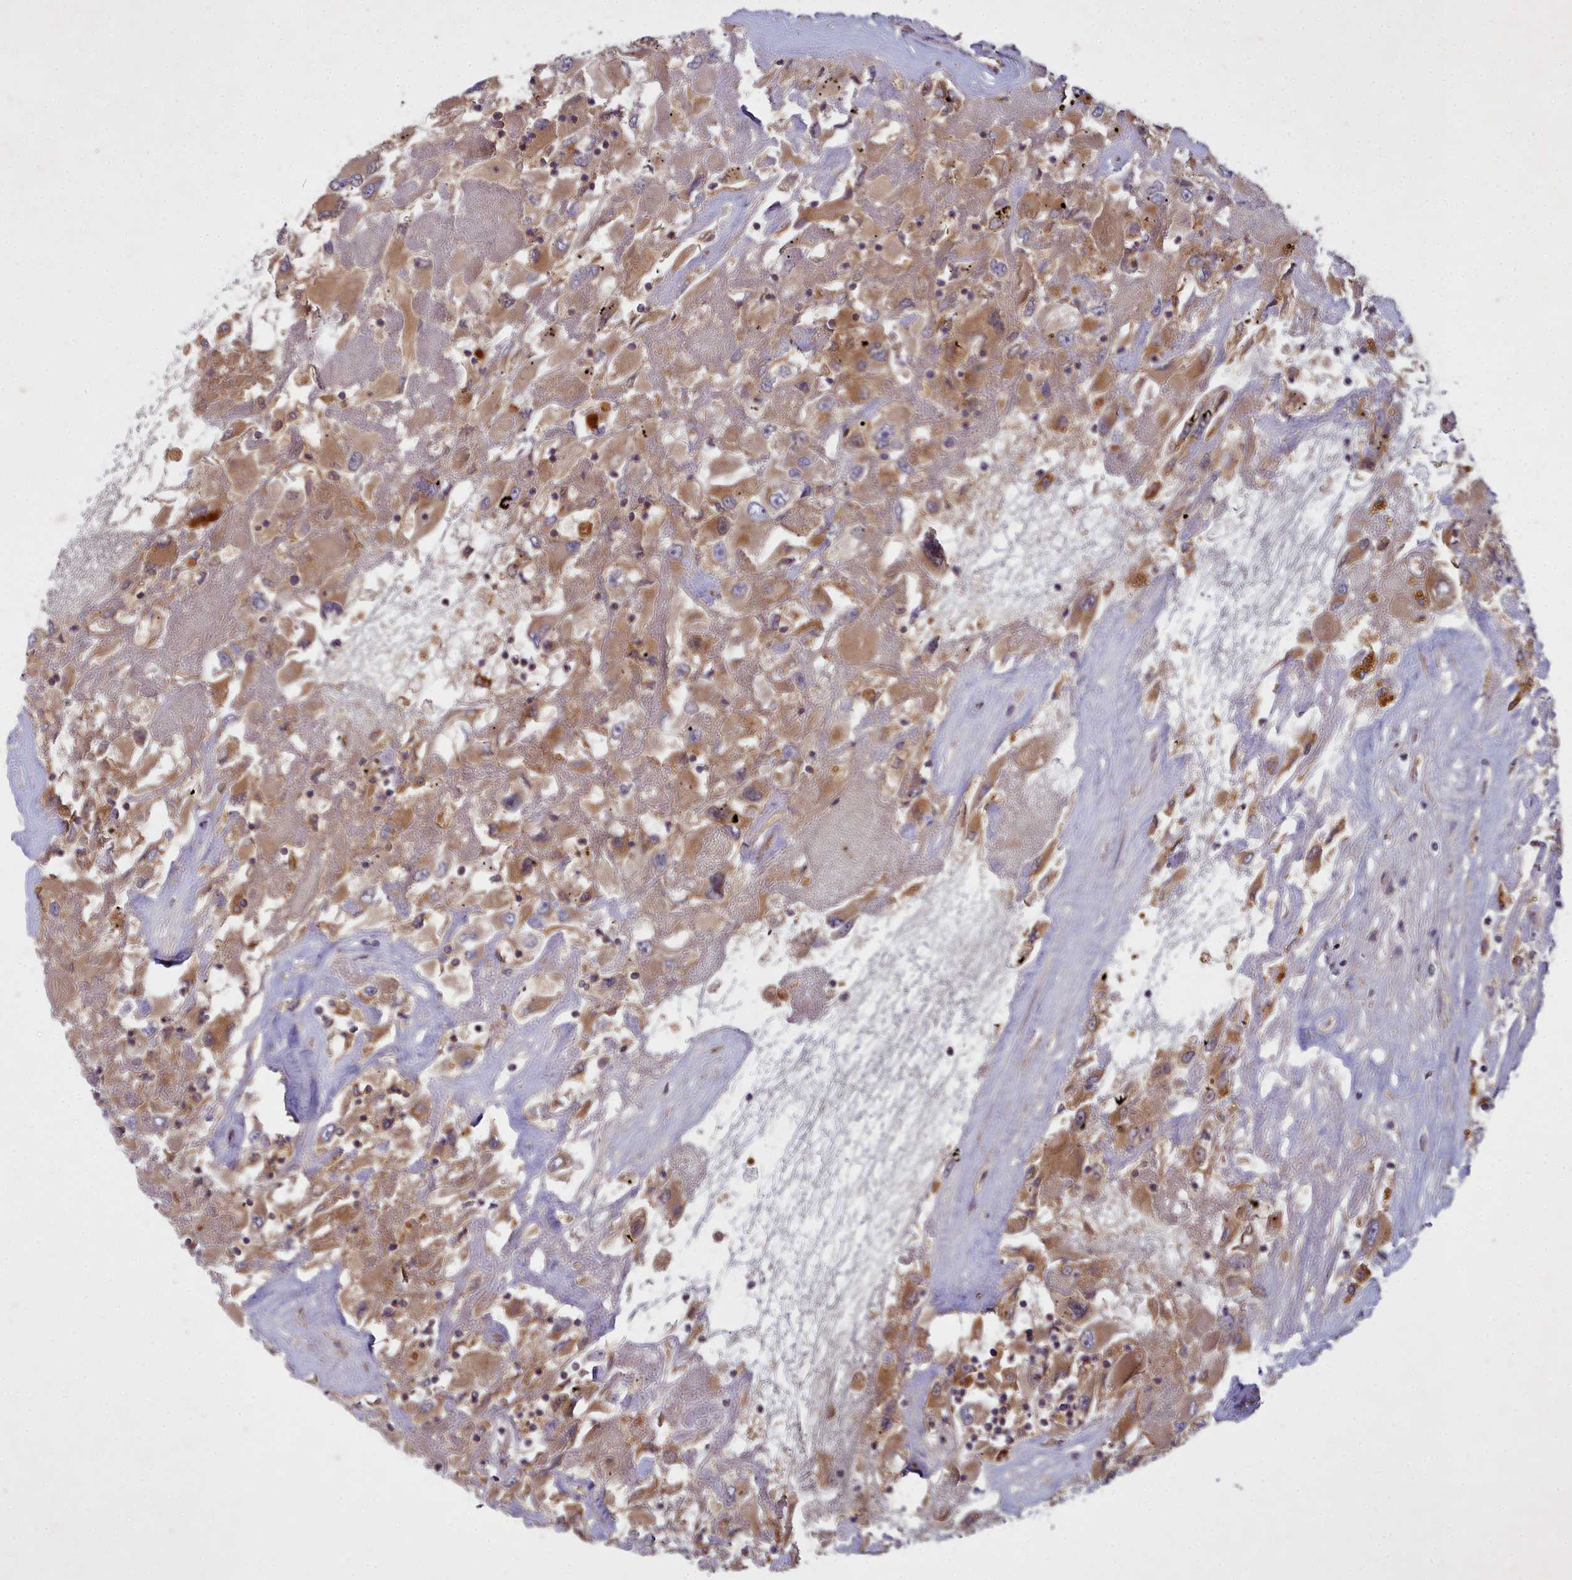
{"staining": {"intensity": "moderate", "quantity": ">75%", "location": "cytoplasmic/membranous"}, "tissue": "renal cancer", "cell_type": "Tumor cells", "image_type": "cancer", "snomed": [{"axis": "morphology", "description": "Adenocarcinoma, NOS"}, {"axis": "topography", "description": "Kidney"}], "caption": "Protein analysis of renal cancer tissue demonstrates moderate cytoplasmic/membranous staining in approximately >75% of tumor cells.", "gene": "CCDC167", "patient": {"sex": "female", "age": 52}}